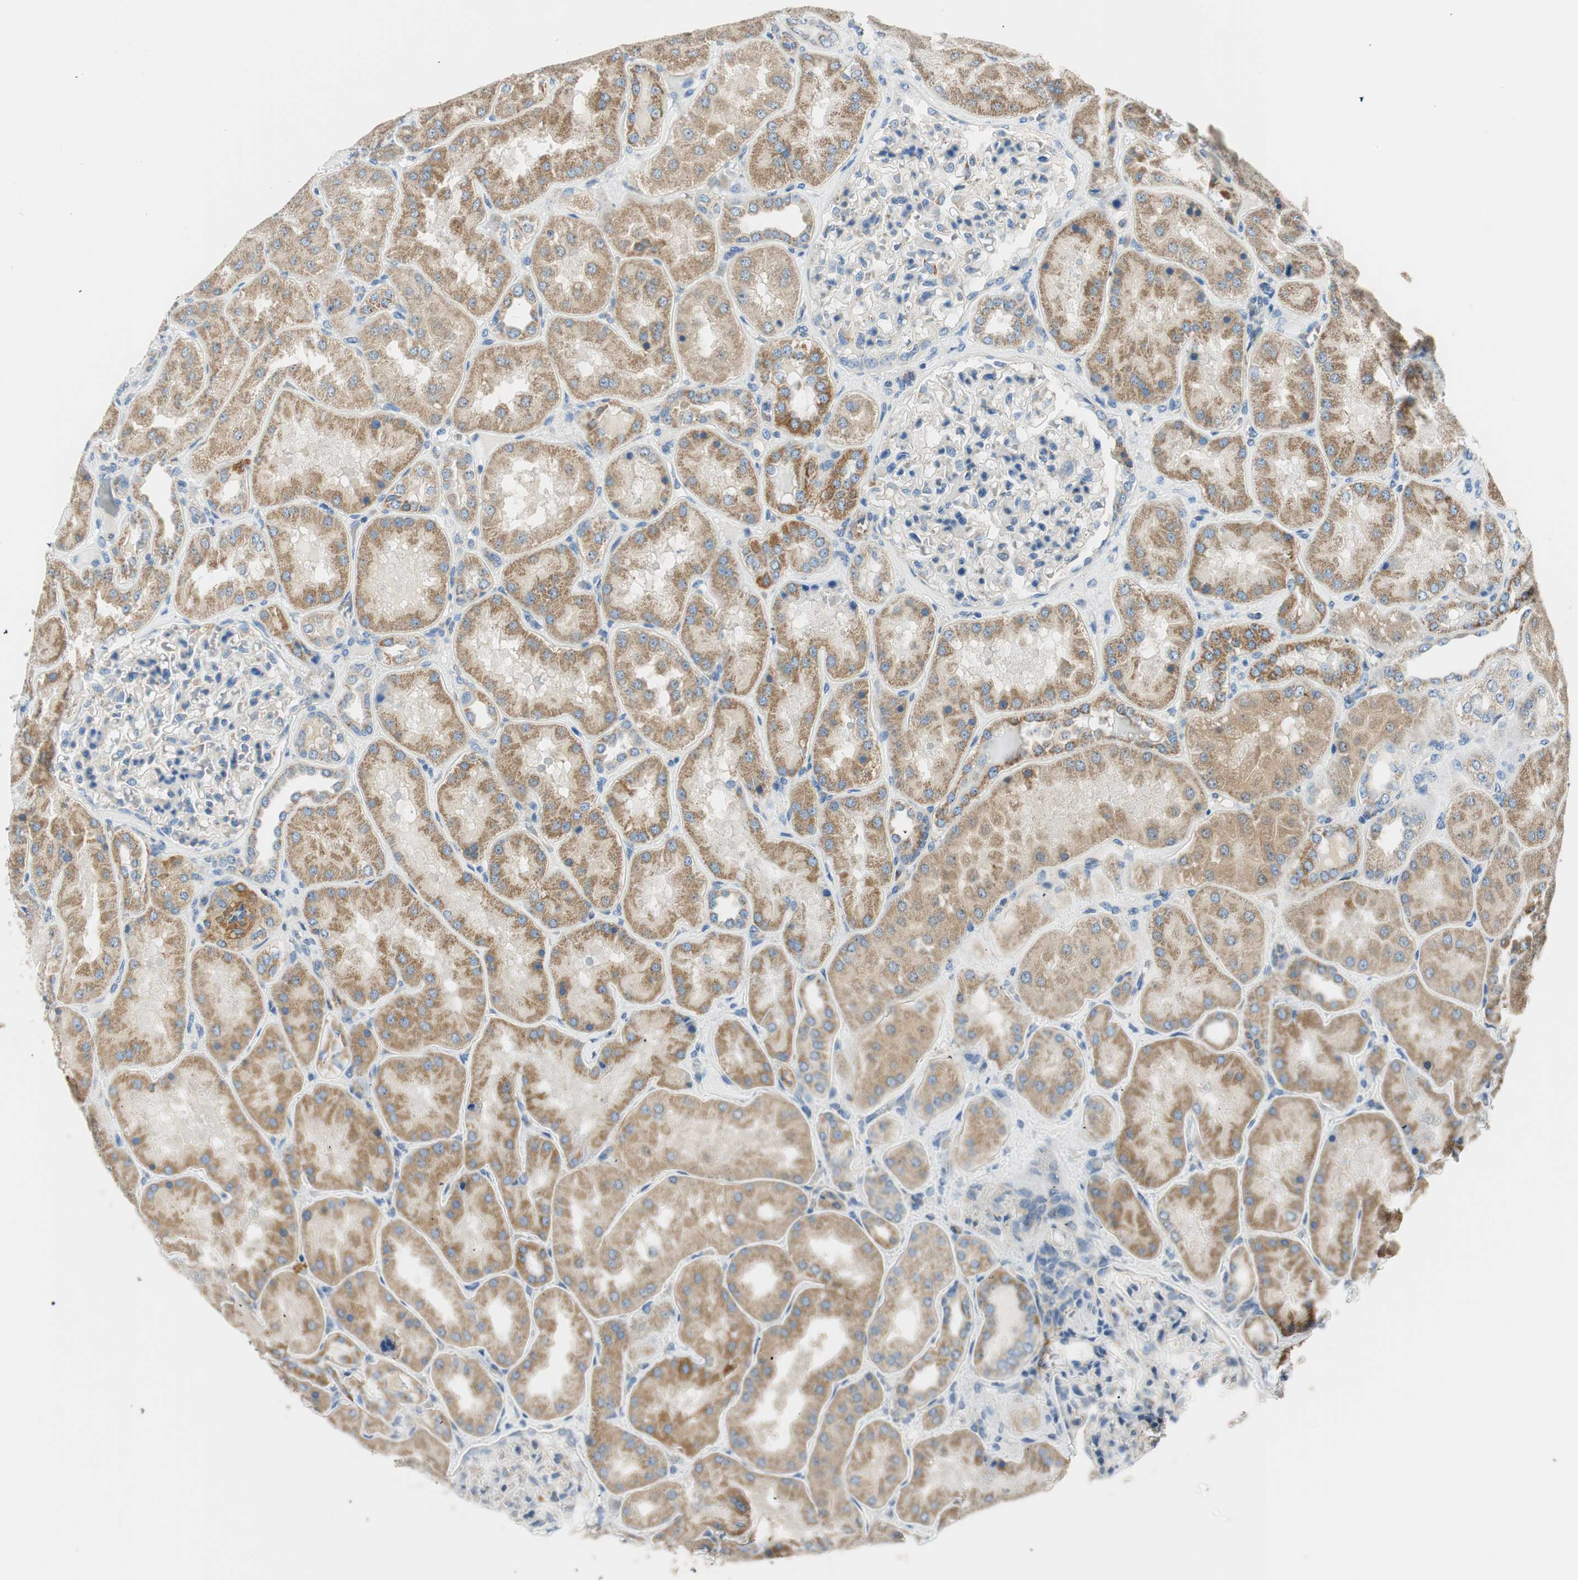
{"staining": {"intensity": "negative", "quantity": "none", "location": "none"}, "tissue": "kidney", "cell_type": "Cells in glomeruli", "image_type": "normal", "snomed": [{"axis": "morphology", "description": "Normal tissue, NOS"}, {"axis": "topography", "description": "Kidney"}], "caption": "Cells in glomeruli show no significant positivity in normal kidney.", "gene": "RORB", "patient": {"sex": "female", "age": 56}}